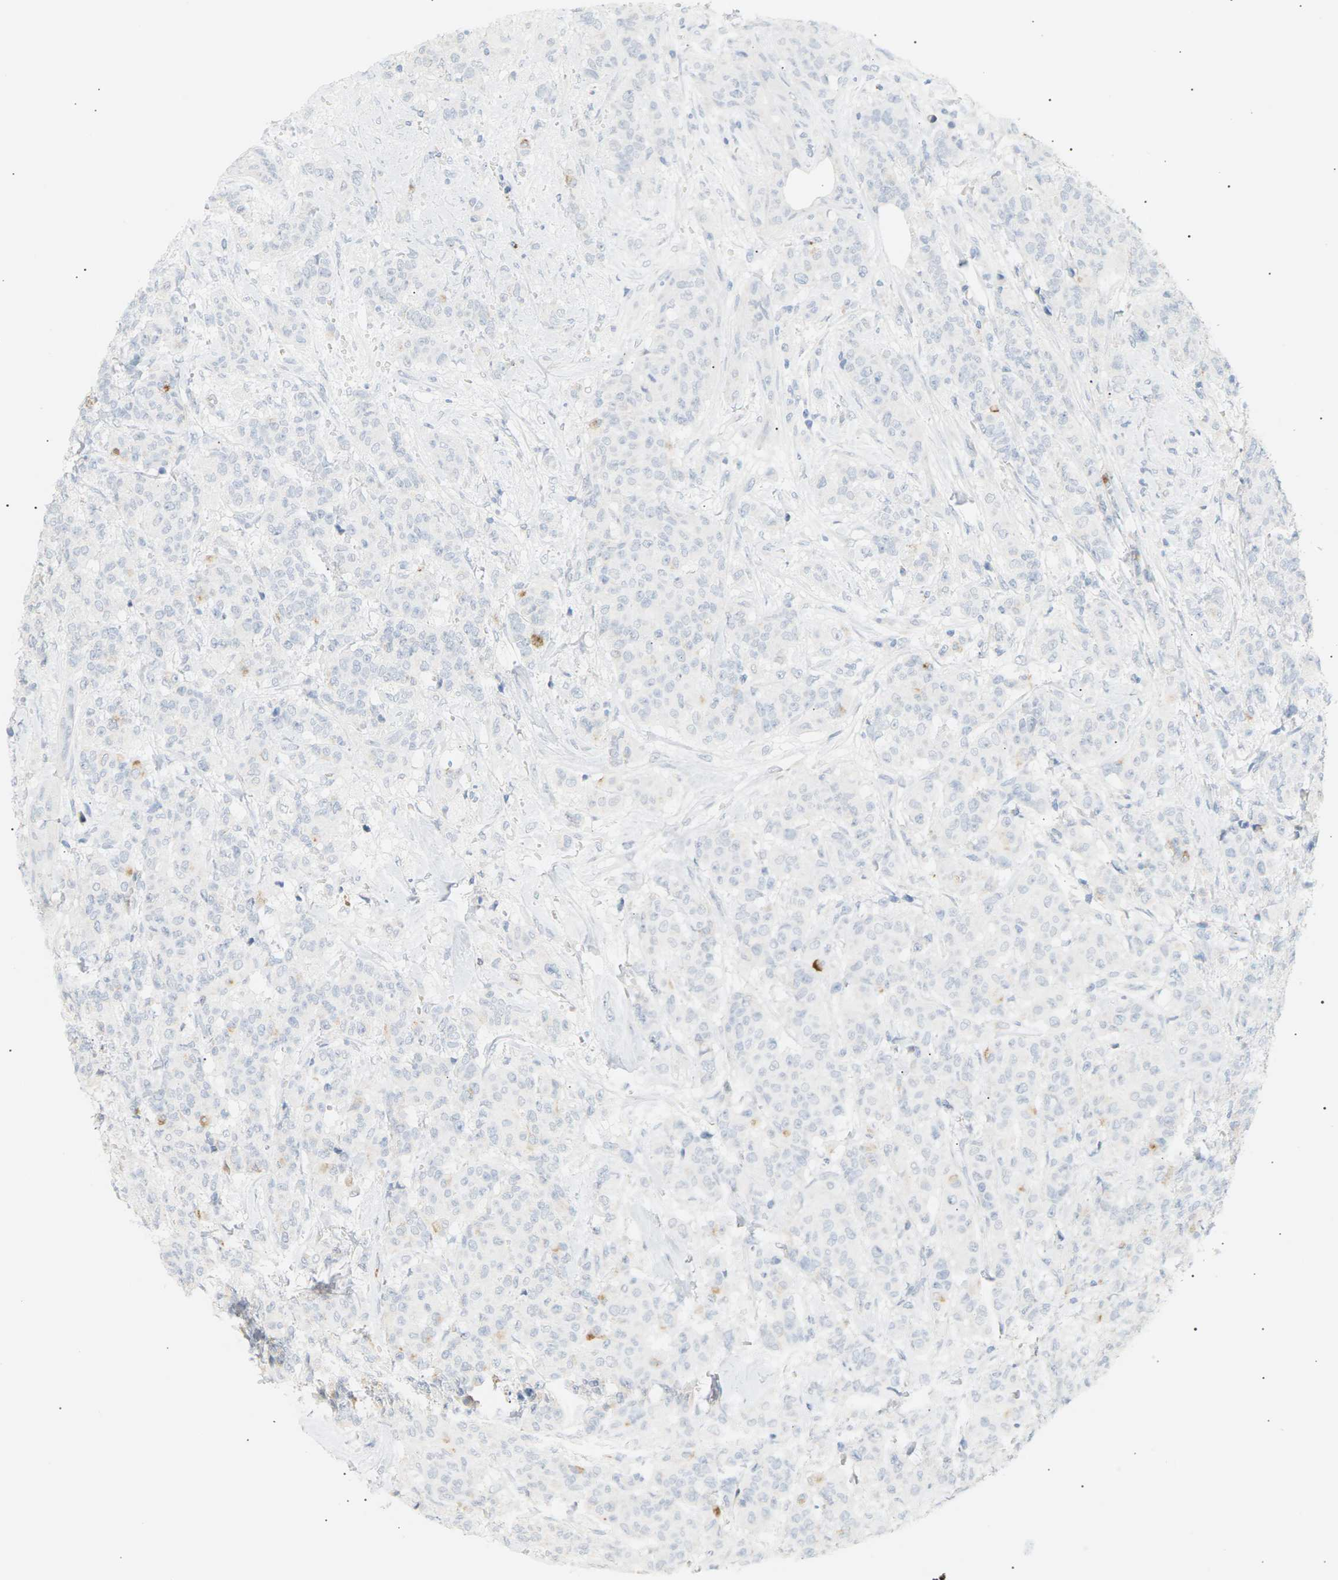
{"staining": {"intensity": "negative", "quantity": "none", "location": "none"}, "tissue": "breast cancer", "cell_type": "Tumor cells", "image_type": "cancer", "snomed": [{"axis": "morphology", "description": "Normal tissue, NOS"}, {"axis": "morphology", "description": "Duct carcinoma"}, {"axis": "topography", "description": "Breast"}], "caption": "A histopathology image of human breast intraductal carcinoma is negative for staining in tumor cells.", "gene": "CLU", "patient": {"sex": "female", "age": 40}}